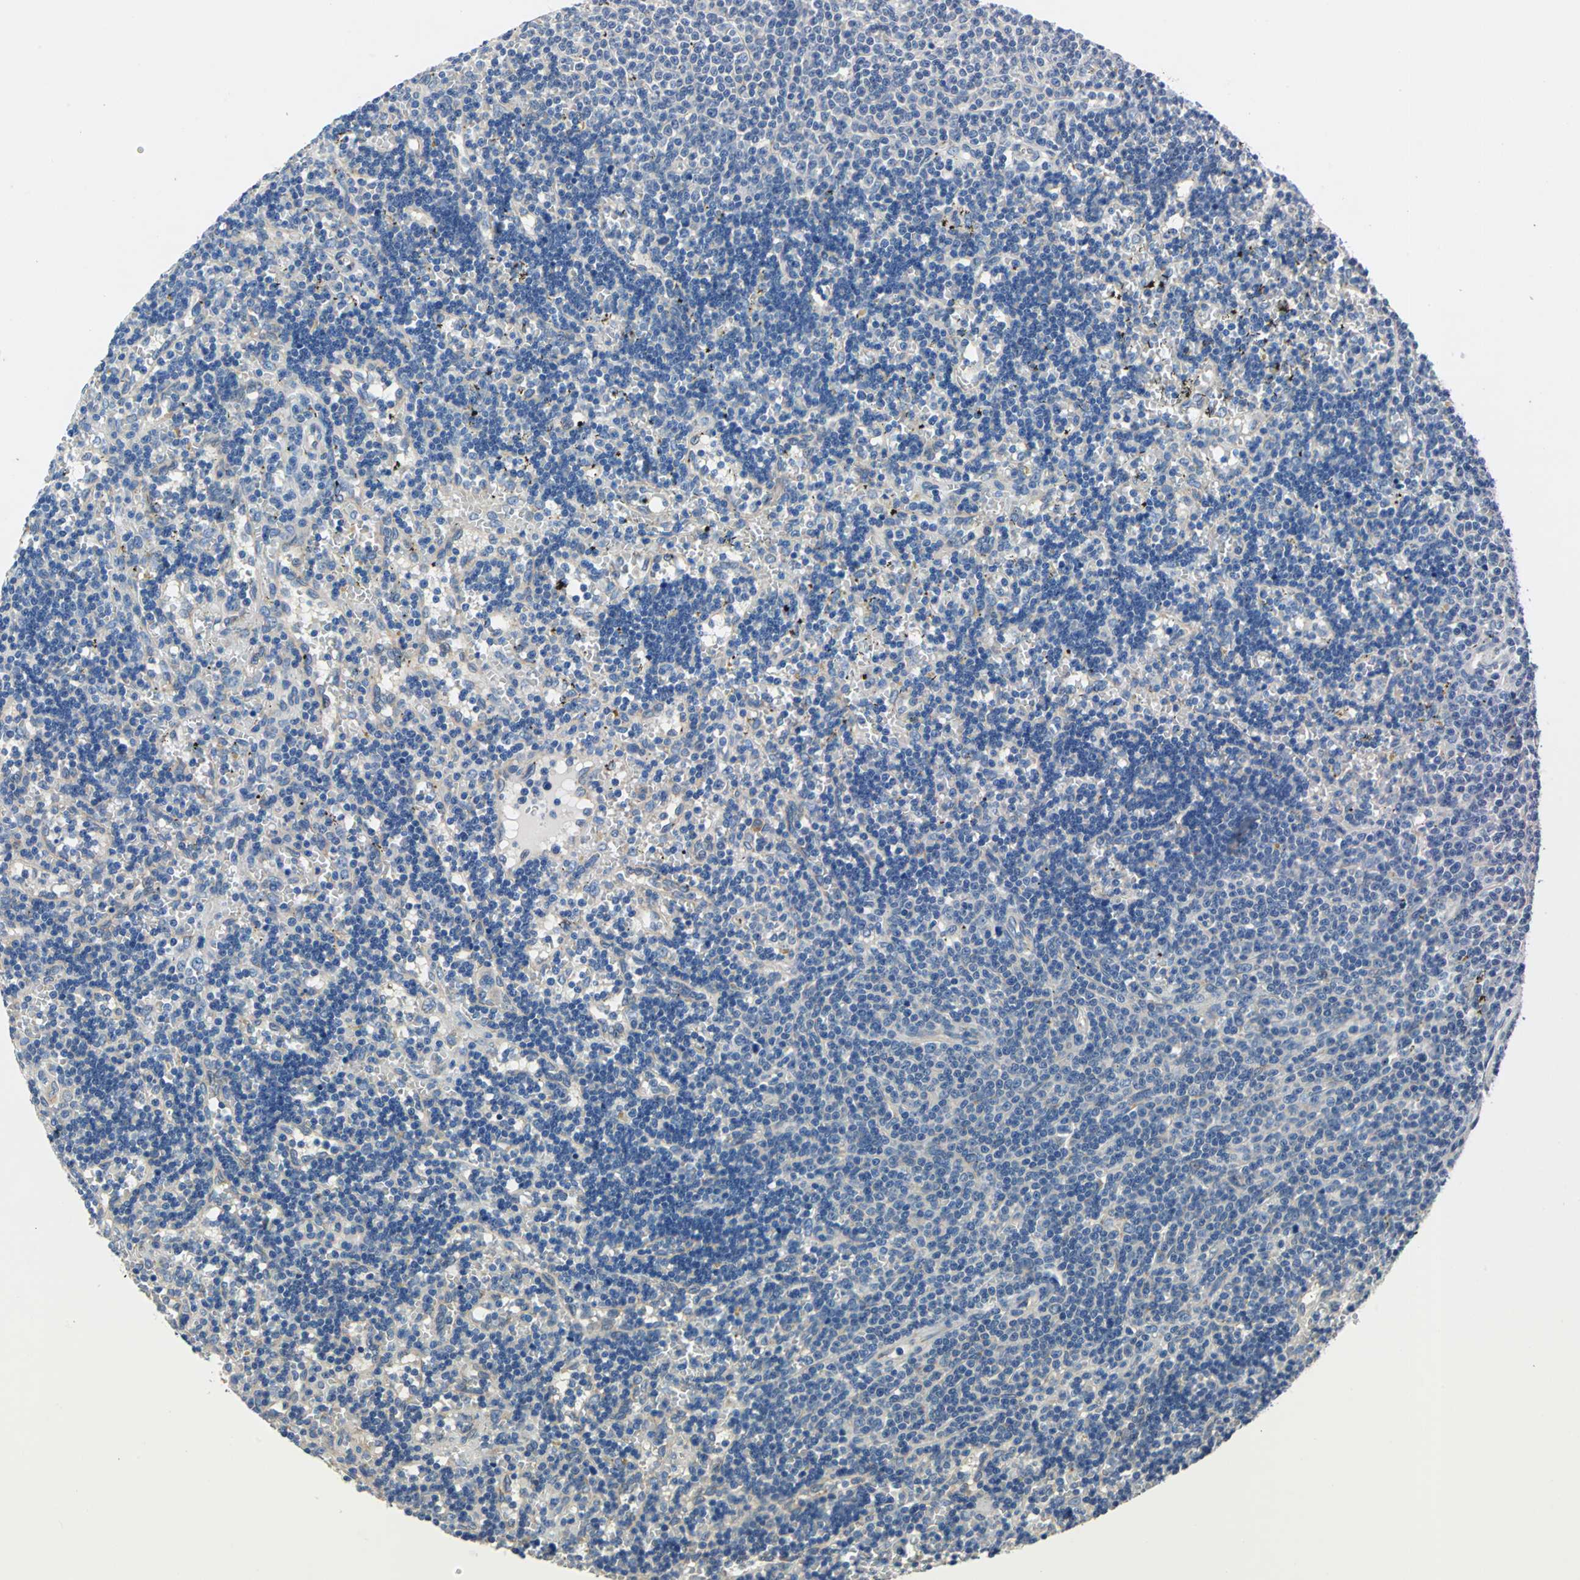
{"staining": {"intensity": "negative", "quantity": "none", "location": "none"}, "tissue": "lymphoma", "cell_type": "Tumor cells", "image_type": "cancer", "snomed": [{"axis": "morphology", "description": "Malignant lymphoma, non-Hodgkin's type, Low grade"}, {"axis": "topography", "description": "Spleen"}], "caption": "DAB immunohistochemical staining of human low-grade malignant lymphoma, non-Hodgkin's type demonstrates no significant positivity in tumor cells.", "gene": "TRIM25", "patient": {"sex": "male", "age": 60}}